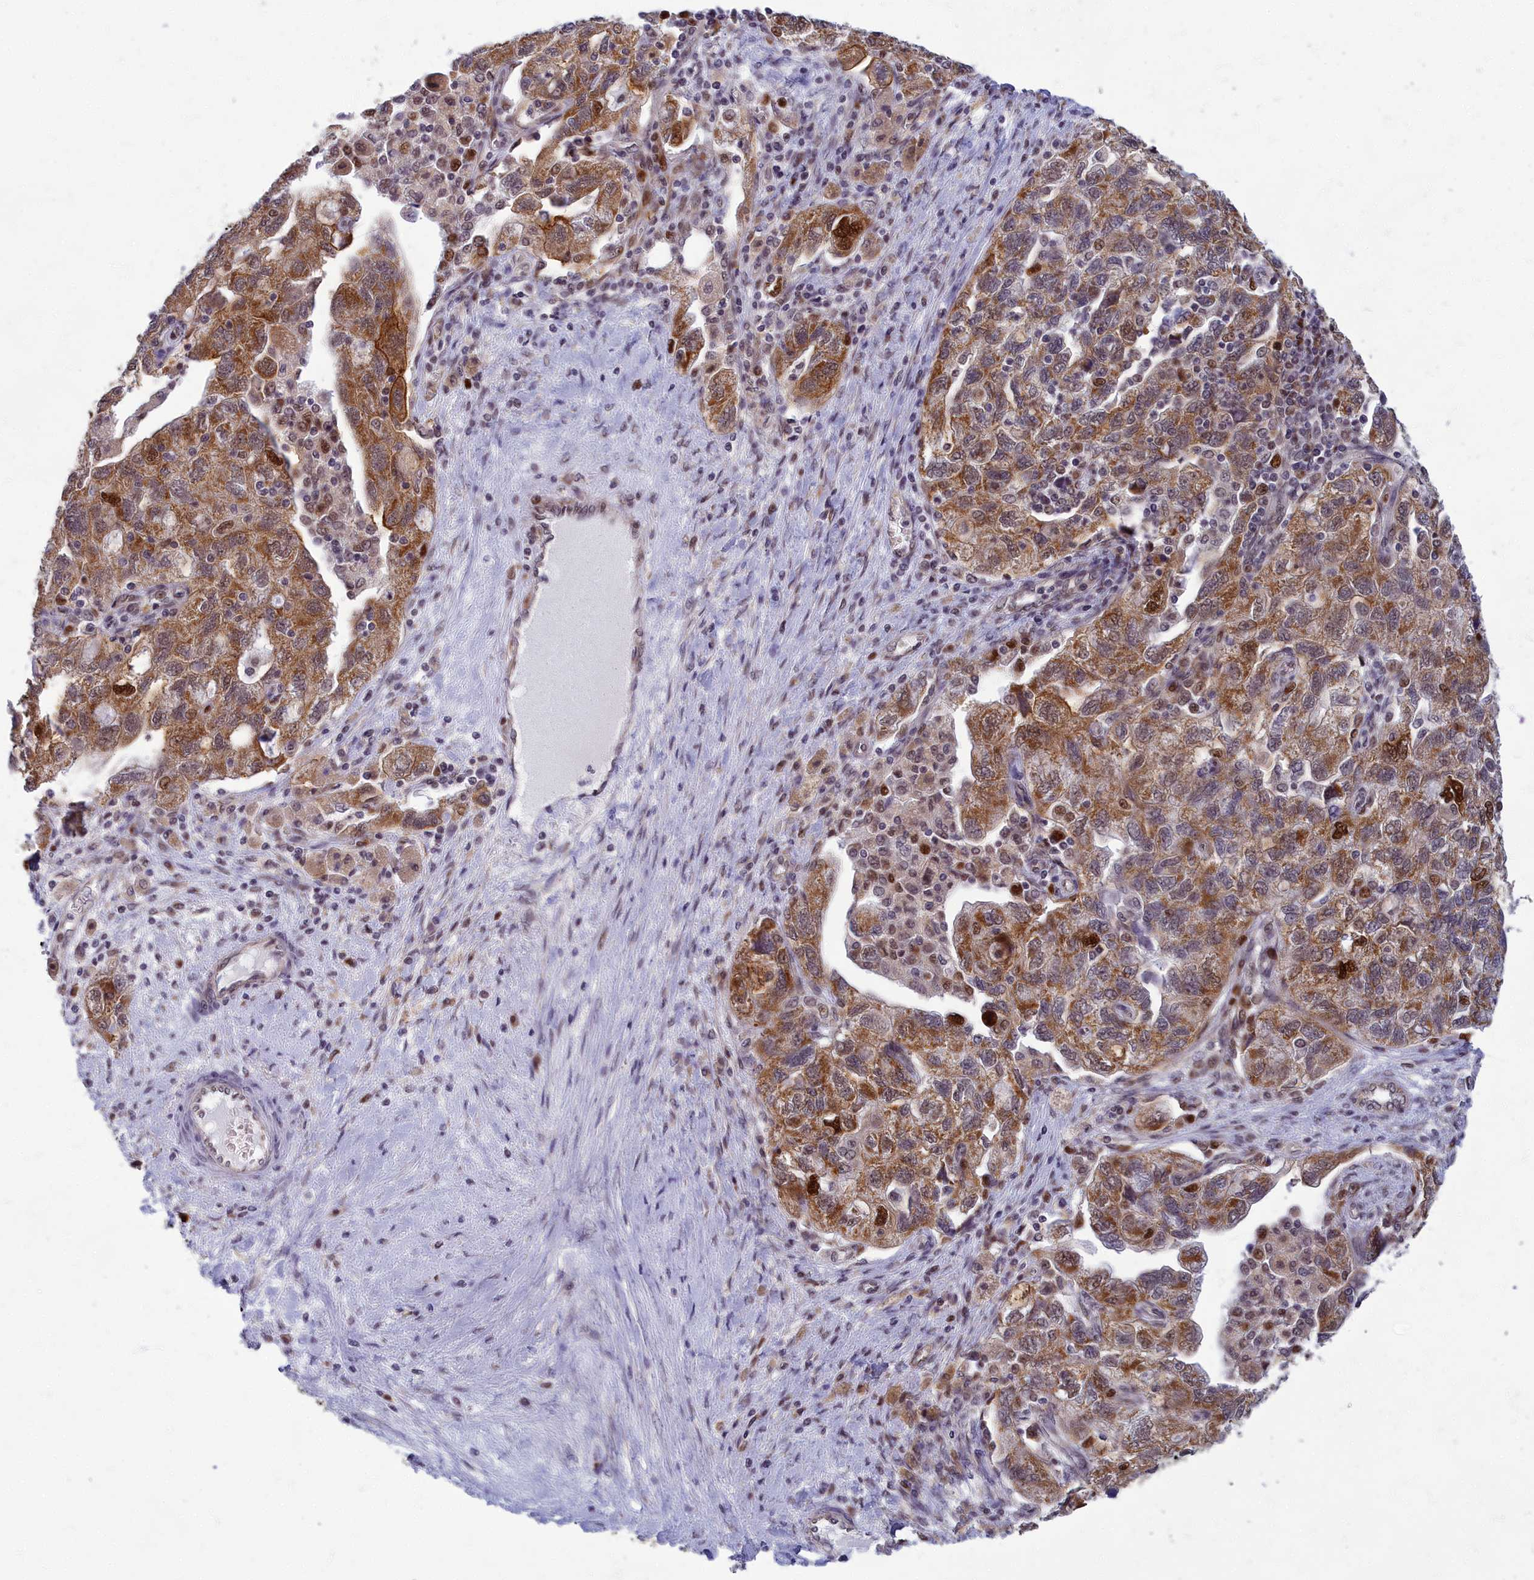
{"staining": {"intensity": "moderate", "quantity": ">75%", "location": "cytoplasmic/membranous"}, "tissue": "ovarian cancer", "cell_type": "Tumor cells", "image_type": "cancer", "snomed": [{"axis": "morphology", "description": "Carcinoma, NOS"}, {"axis": "morphology", "description": "Cystadenocarcinoma, serous, NOS"}, {"axis": "topography", "description": "Ovary"}], "caption": "This histopathology image reveals IHC staining of human ovarian serous cystadenocarcinoma, with medium moderate cytoplasmic/membranous expression in about >75% of tumor cells.", "gene": "EARS2", "patient": {"sex": "female", "age": 69}}